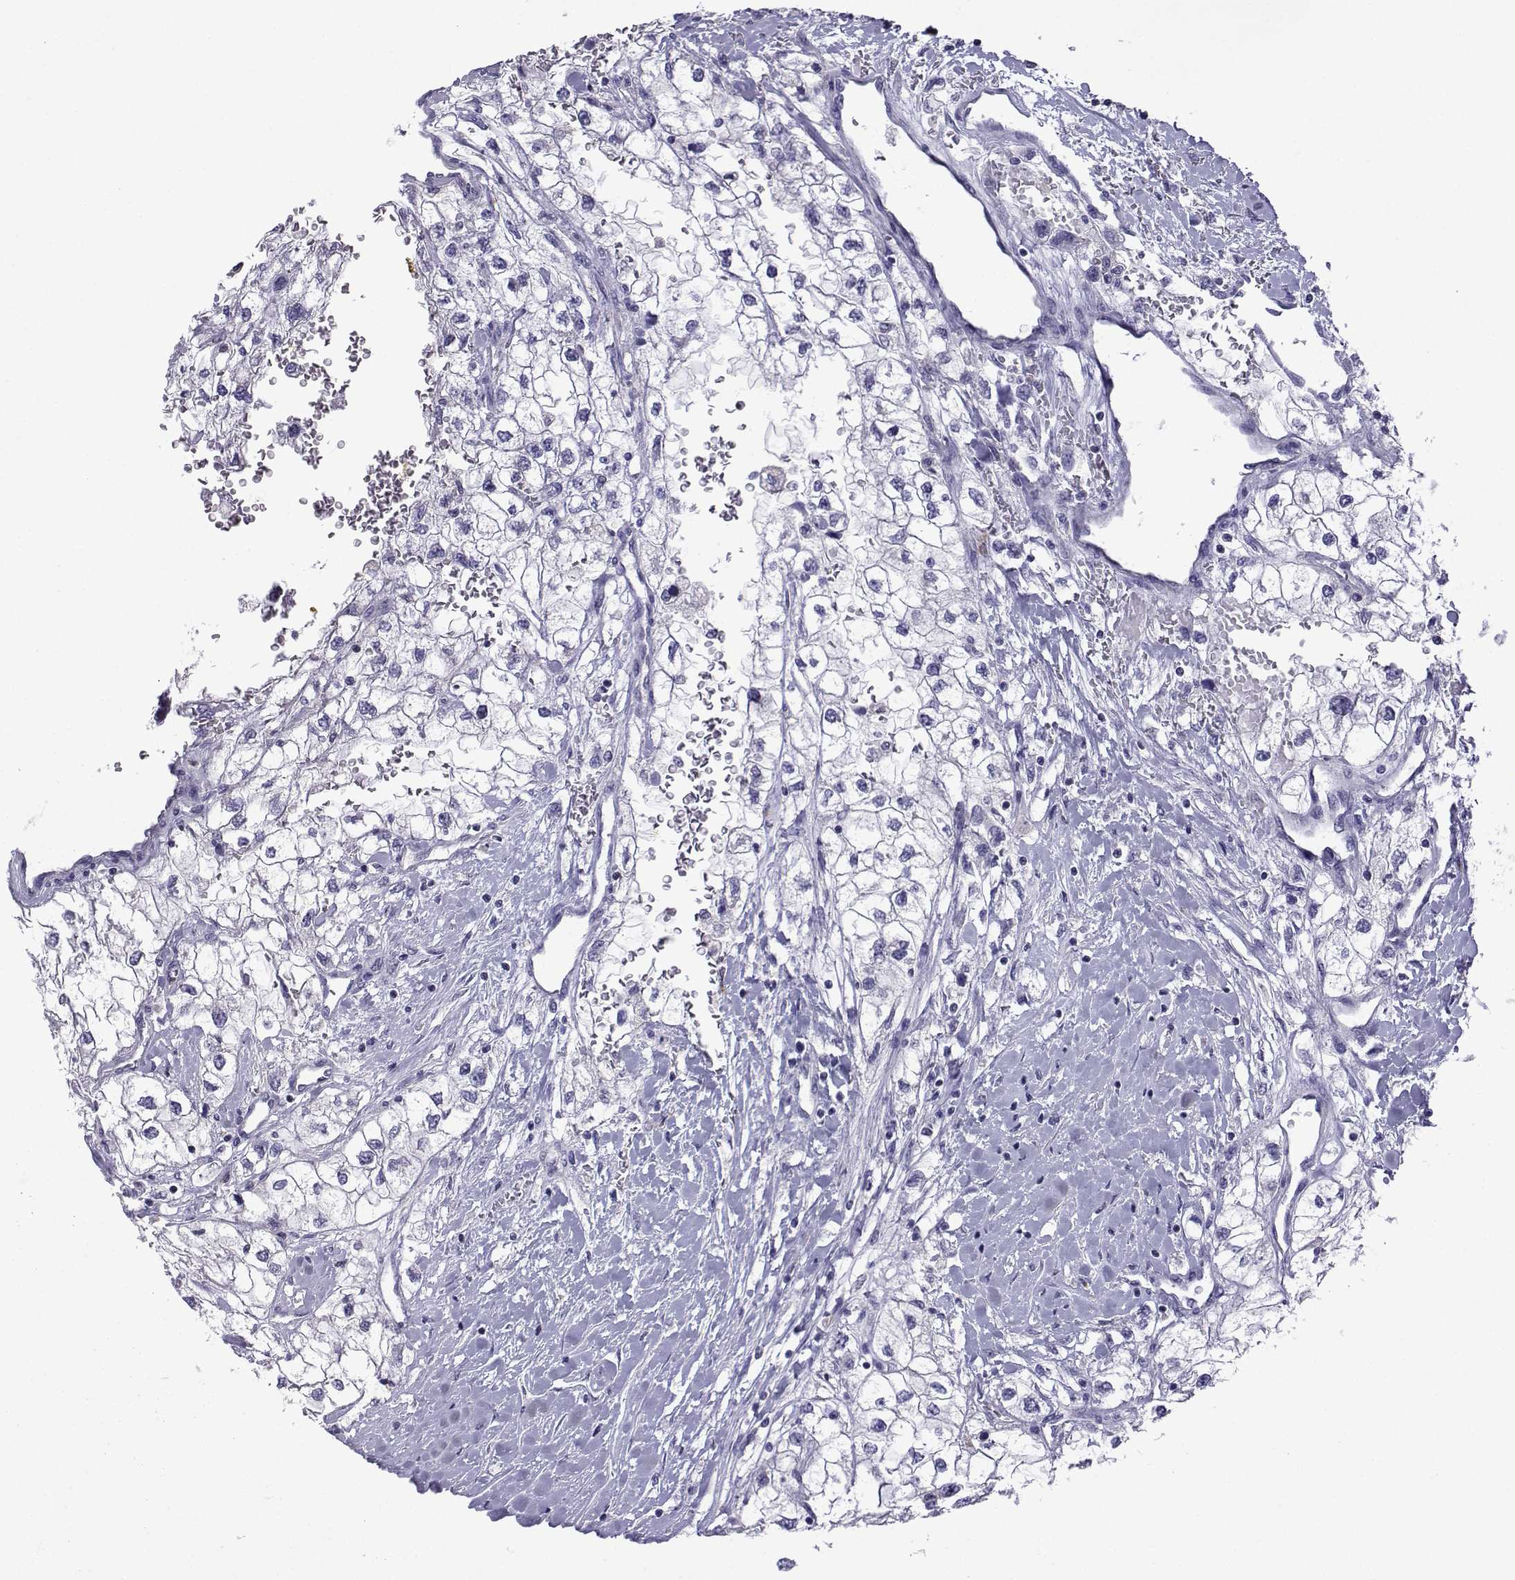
{"staining": {"intensity": "negative", "quantity": "none", "location": "none"}, "tissue": "renal cancer", "cell_type": "Tumor cells", "image_type": "cancer", "snomed": [{"axis": "morphology", "description": "Adenocarcinoma, NOS"}, {"axis": "topography", "description": "Kidney"}], "caption": "The immunohistochemistry (IHC) micrograph has no significant staining in tumor cells of renal adenocarcinoma tissue.", "gene": "CFAP70", "patient": {"sex": "male", "age": 59}}